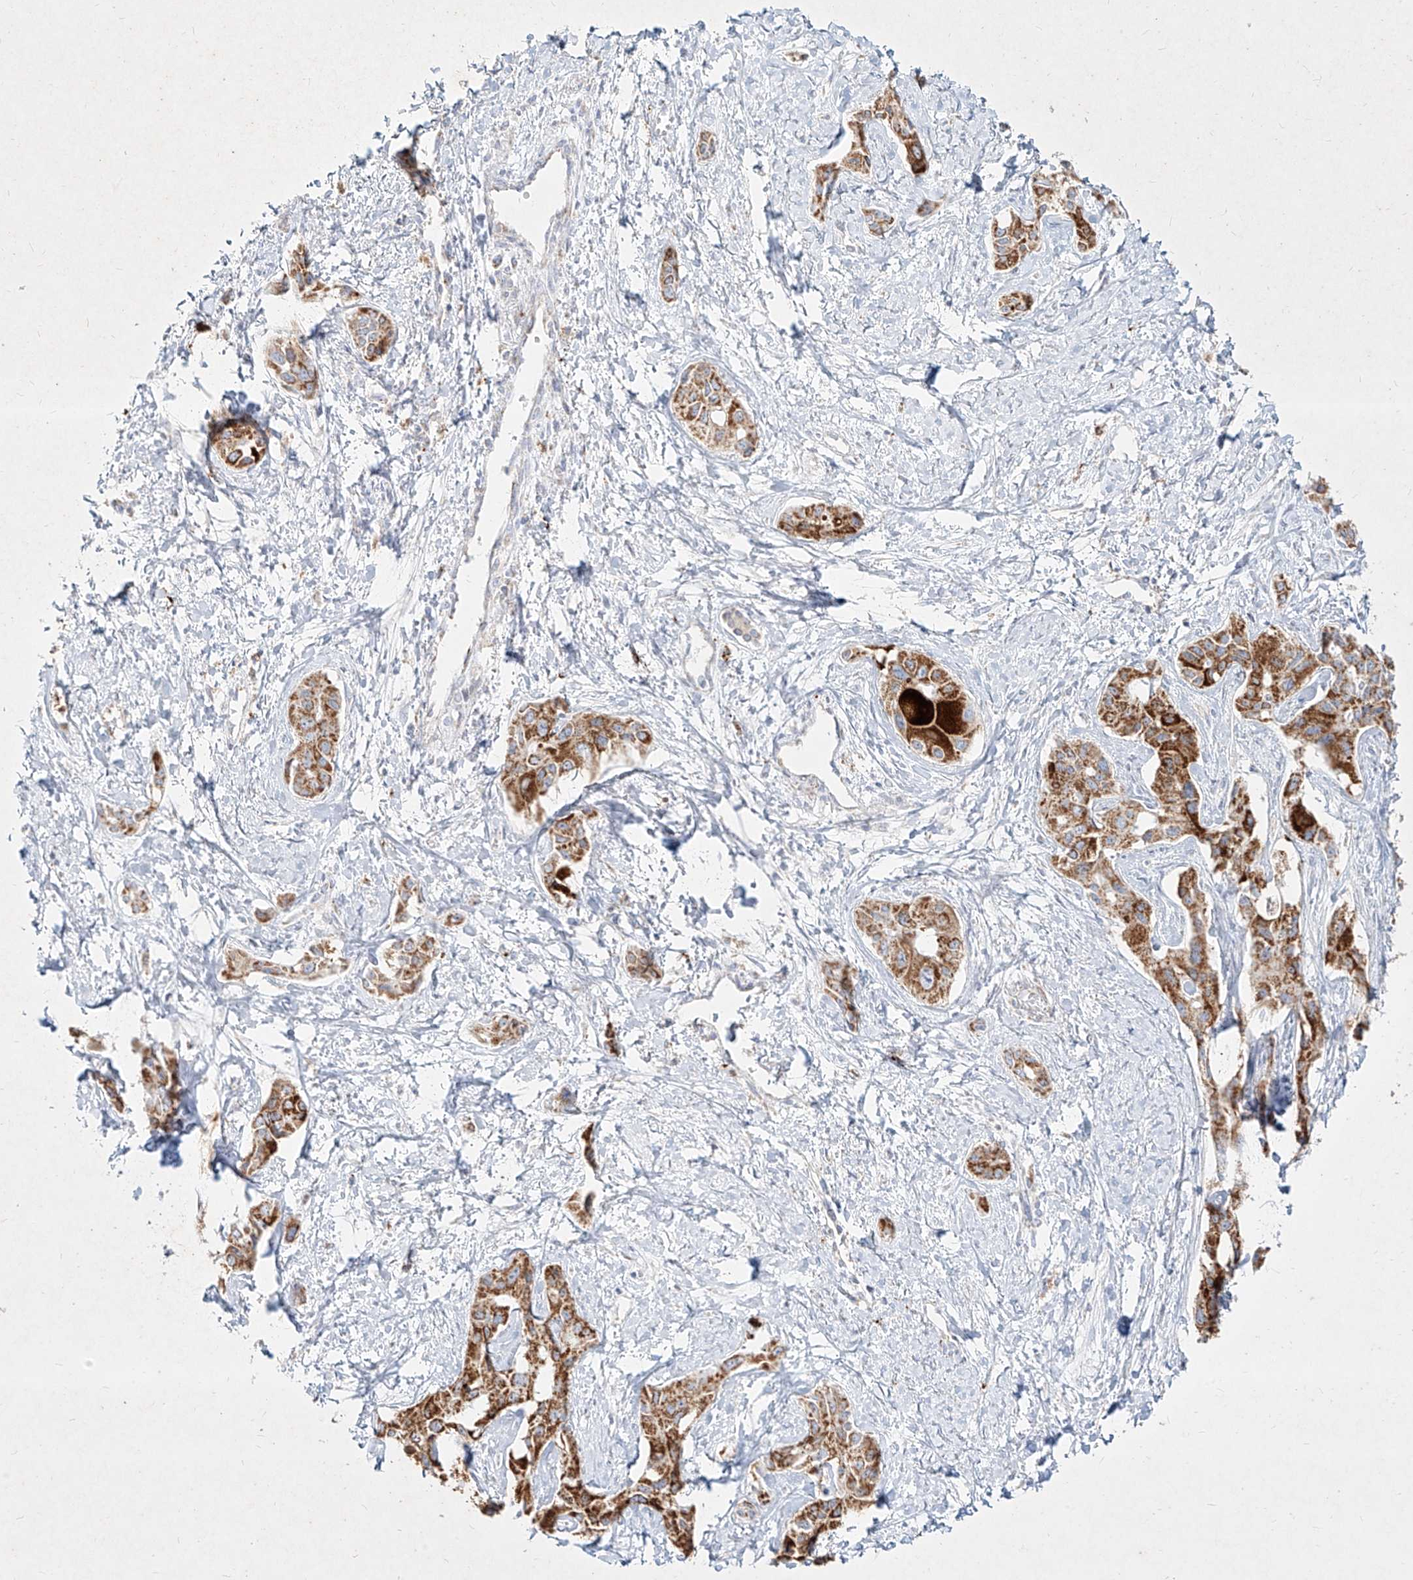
{"staining": {"intensity": "moderate", "quantity": ">75%", "location": "cytoplasmic/membranous"}, "tissue": "liver cancer", "cell_type": "Tumor cells", "image_type": "cancer", "snomed": [{"axis": "morphology", "description": "Cholangiocarcinoma"}, {"axis": "topography", "description": "Liver"}], "caption": "Moderate cytoplasmic/membranous protein expression is seen in about >75% of tumor cells in liver cholangiocarcinoma.", "gene": "MTX2", "patient": {"sex": "male", "age": 59}}